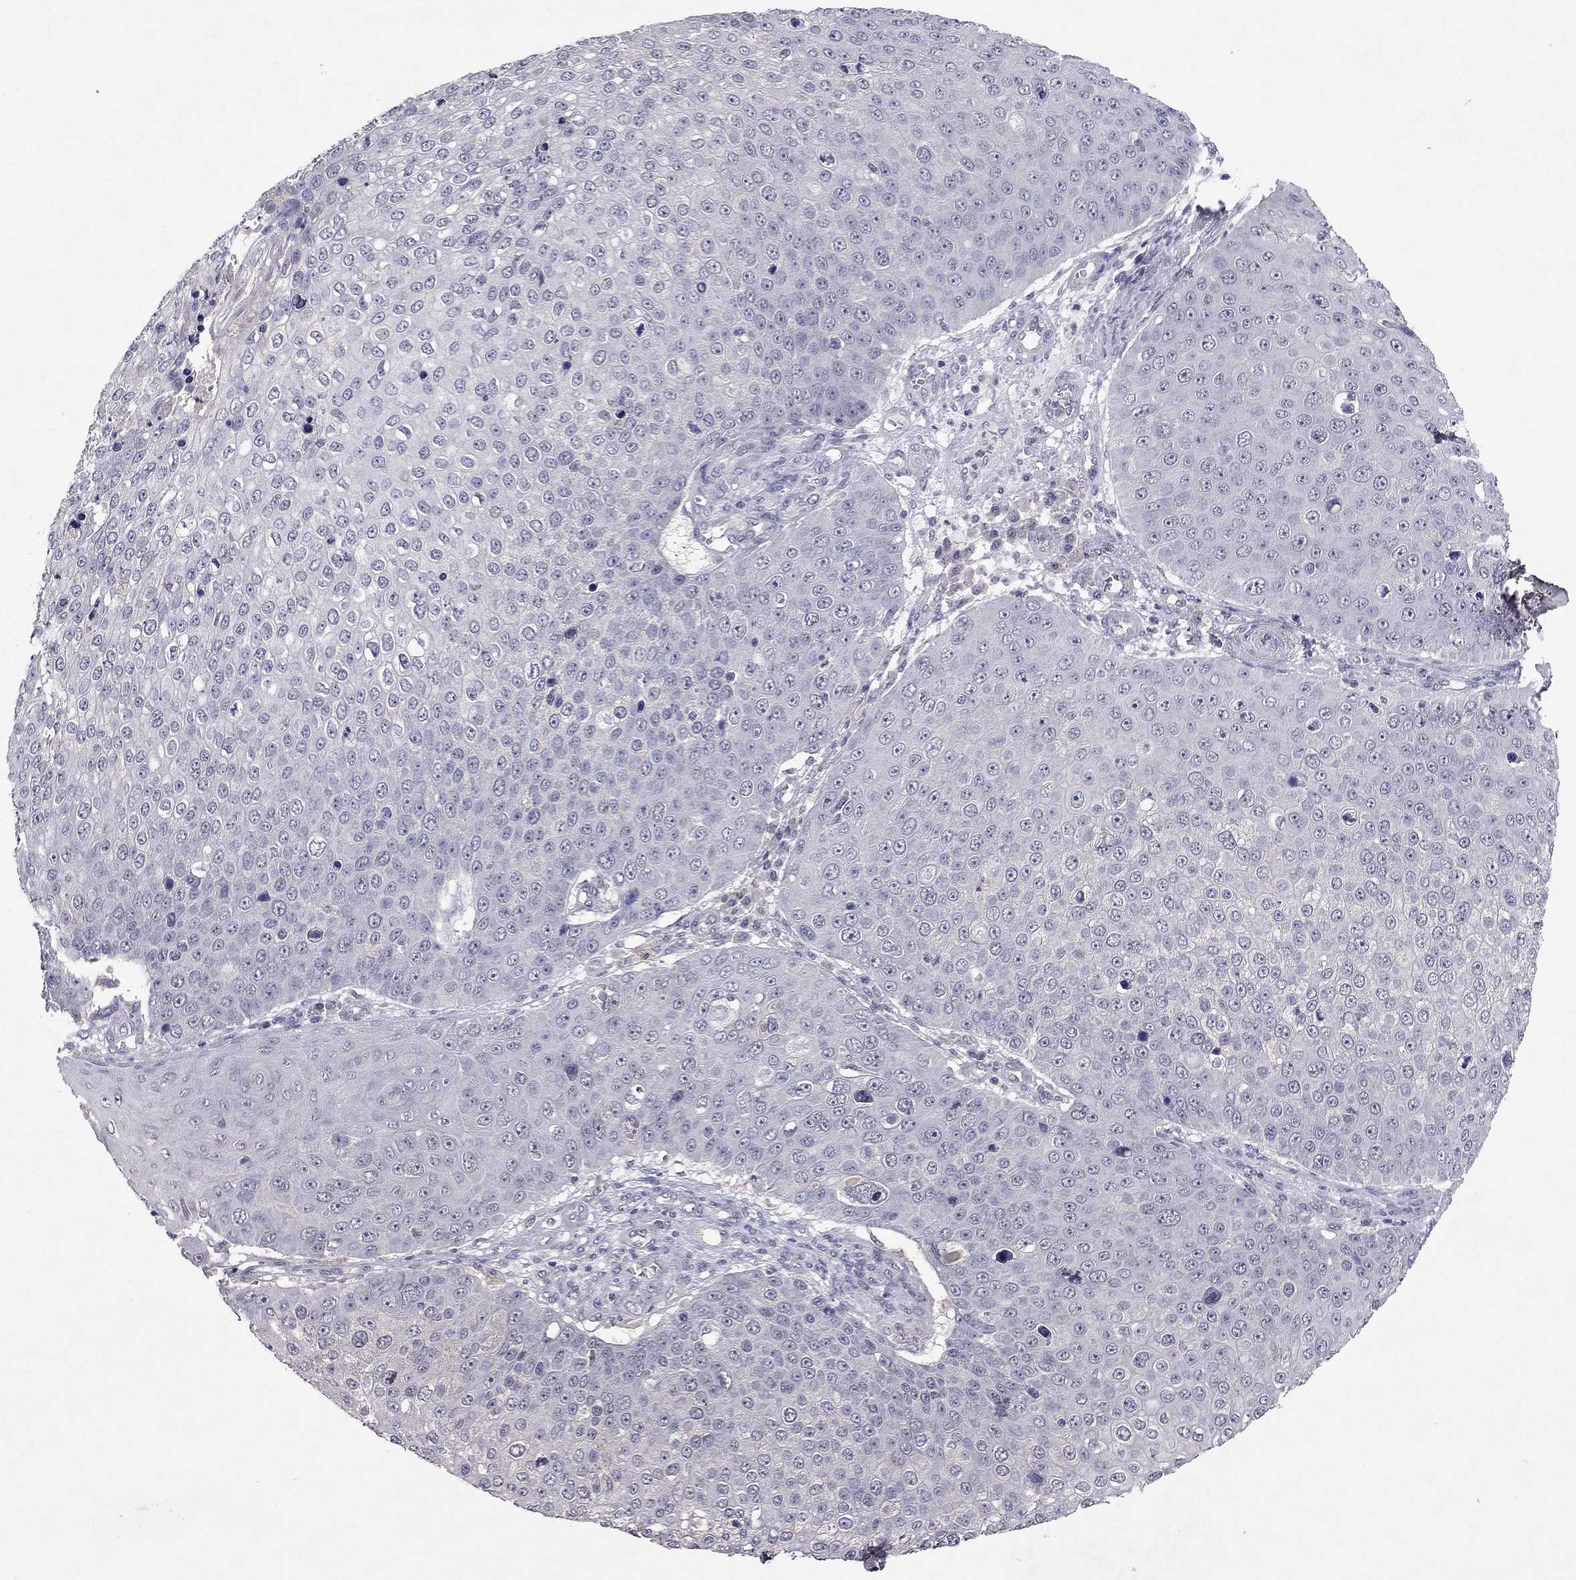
{"staining": {"intensity": "negative", "quantity": "none", "location": "none"}, "tissue": "skin cancer", "cell_type": "Tumor cells", "image_type": "cancer", "snomed": [{"axis": "morphology", "description": "Squamous cell carcinoma, NOS"}, {"axis": "topography", "description": "Skin"}], "caption": "An image of human squamous cell carcinoma (skin) is negative for staining in tumor cells.", "gene": "ESR2", "patient": {"sex": "male", "age": 71}}